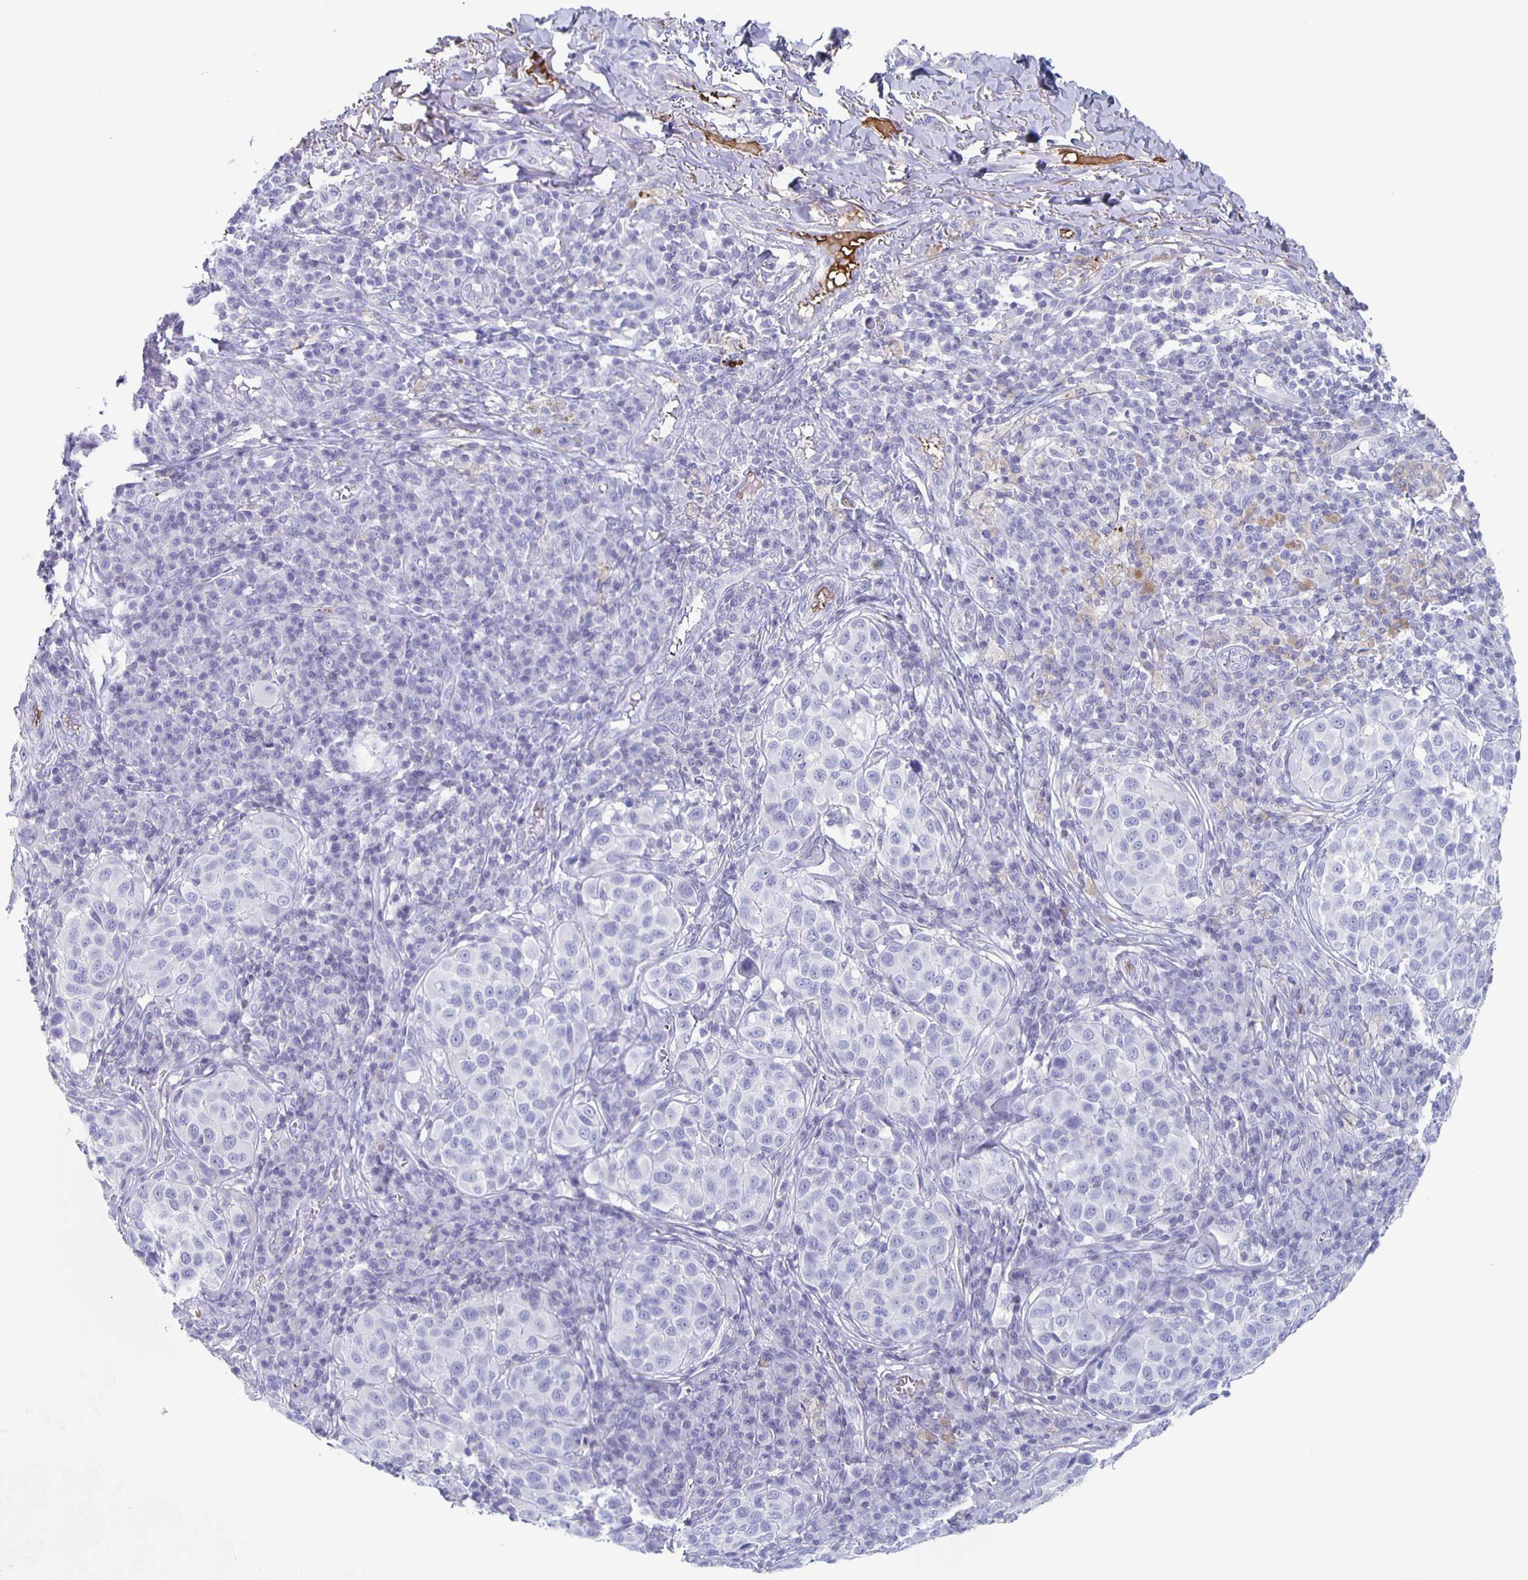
{"staining": {"intensity": "negative", "quantity": "none", "location": "none"}, "tissue": "melanoma", "cell_type": "Tumor cells", "image_type": "cancer", "snomed": [{"axis": "morphology", "description": "Malignant melanoma, NOS"}, {"axis": "topography", "description": "Skin"}], "caption": "Histopathology image shows no protein positivity in tumor cells of malignant melanoma tissue.", "gene": "FGA", "patient": {"sex": "male", "age": 38}}